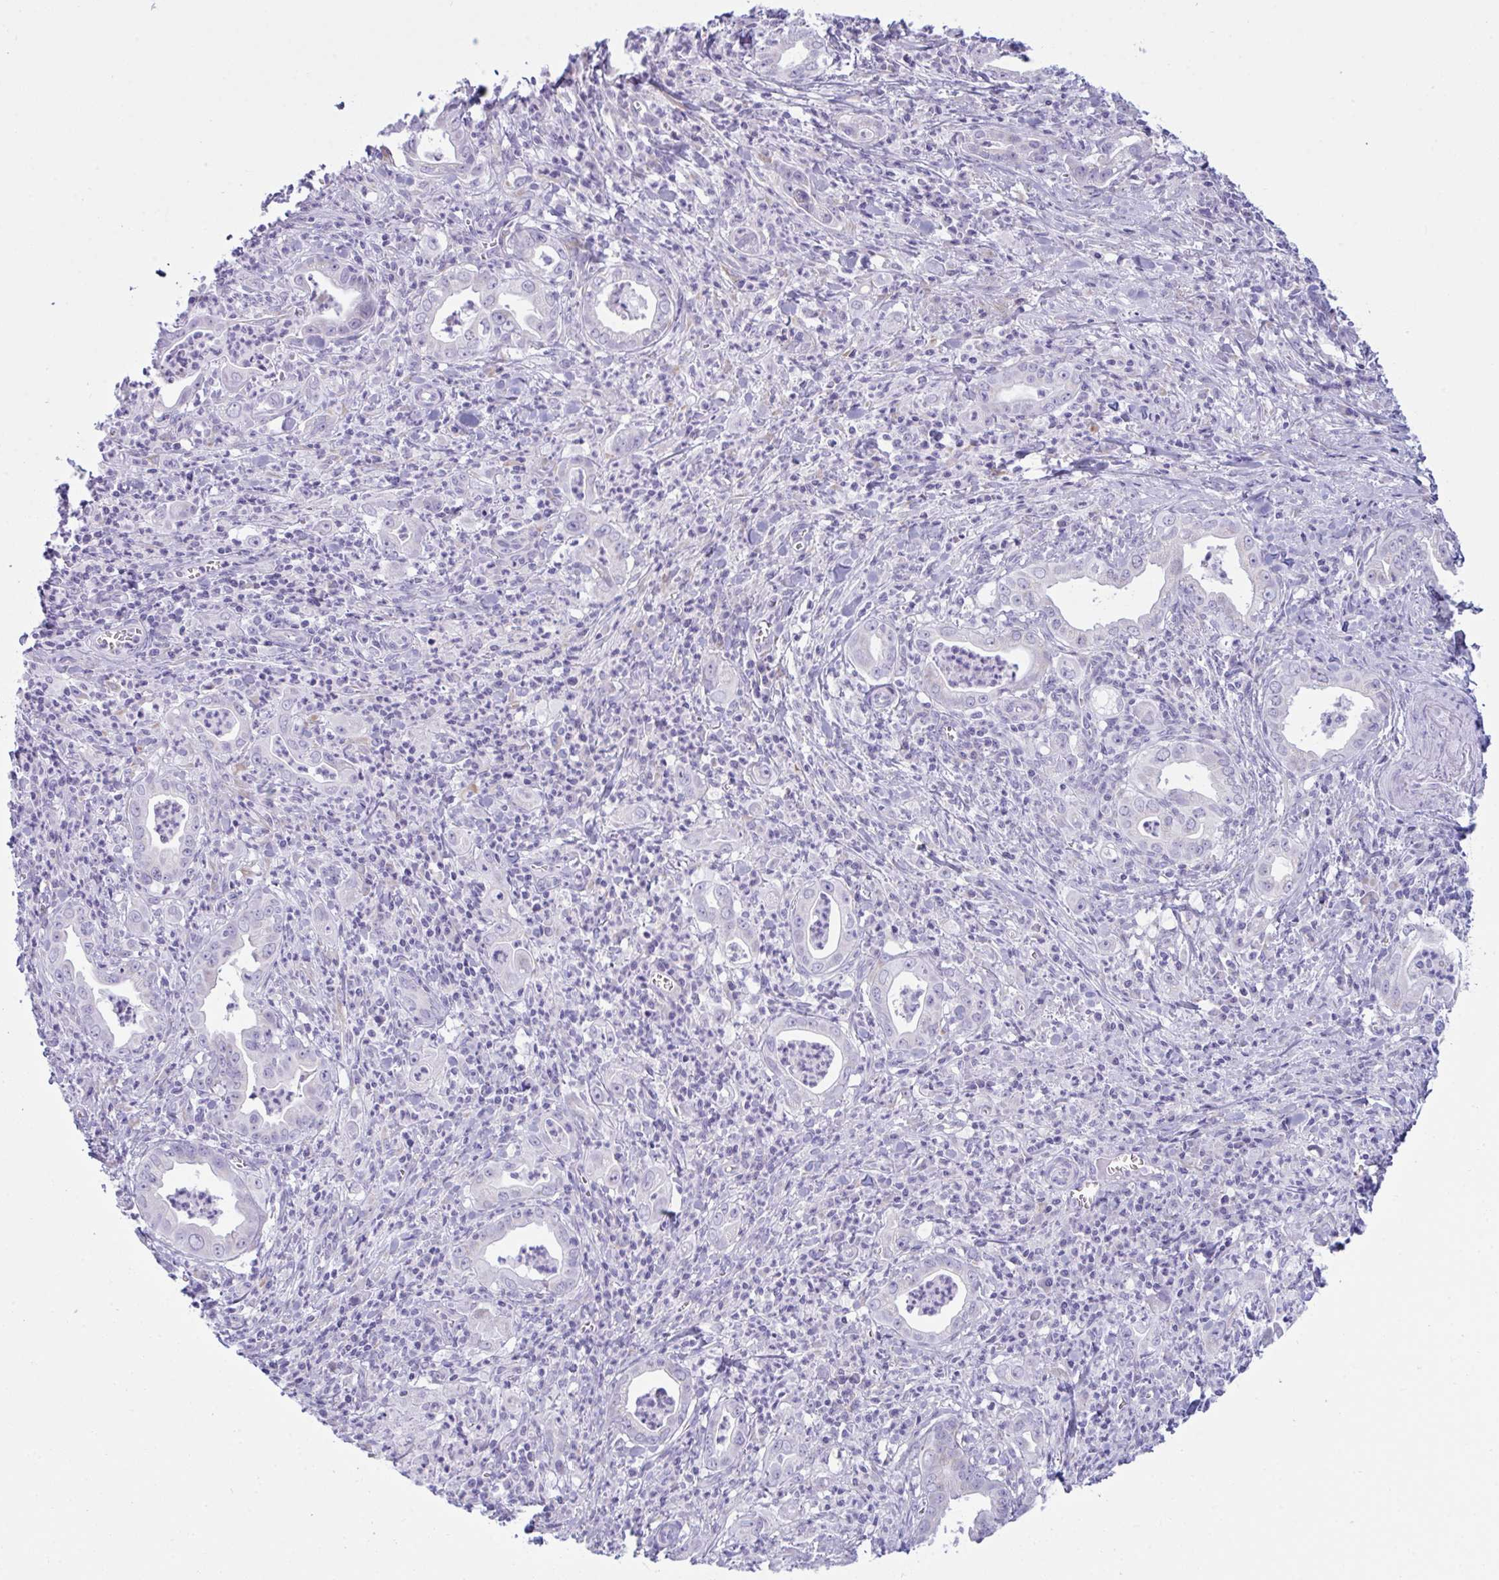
{"staining": {"intensity": "negative", "quantity": "none", "location": "none"}, "tissue": "stomach cancer", "cell_type": "Tumor cells", "image_type": "cancer", "snomed": [{"axis": "morphology", "description": "Adenocarcinoma, NOS"}, {"axis": "topography", "description": "Stomach, upper"}], "caption": "Immunohistochemistry of human stomach cancer reveals no expression in tumor cells.", "gene": "BBS1", "patient": {"sex": "female", "age": 79}}